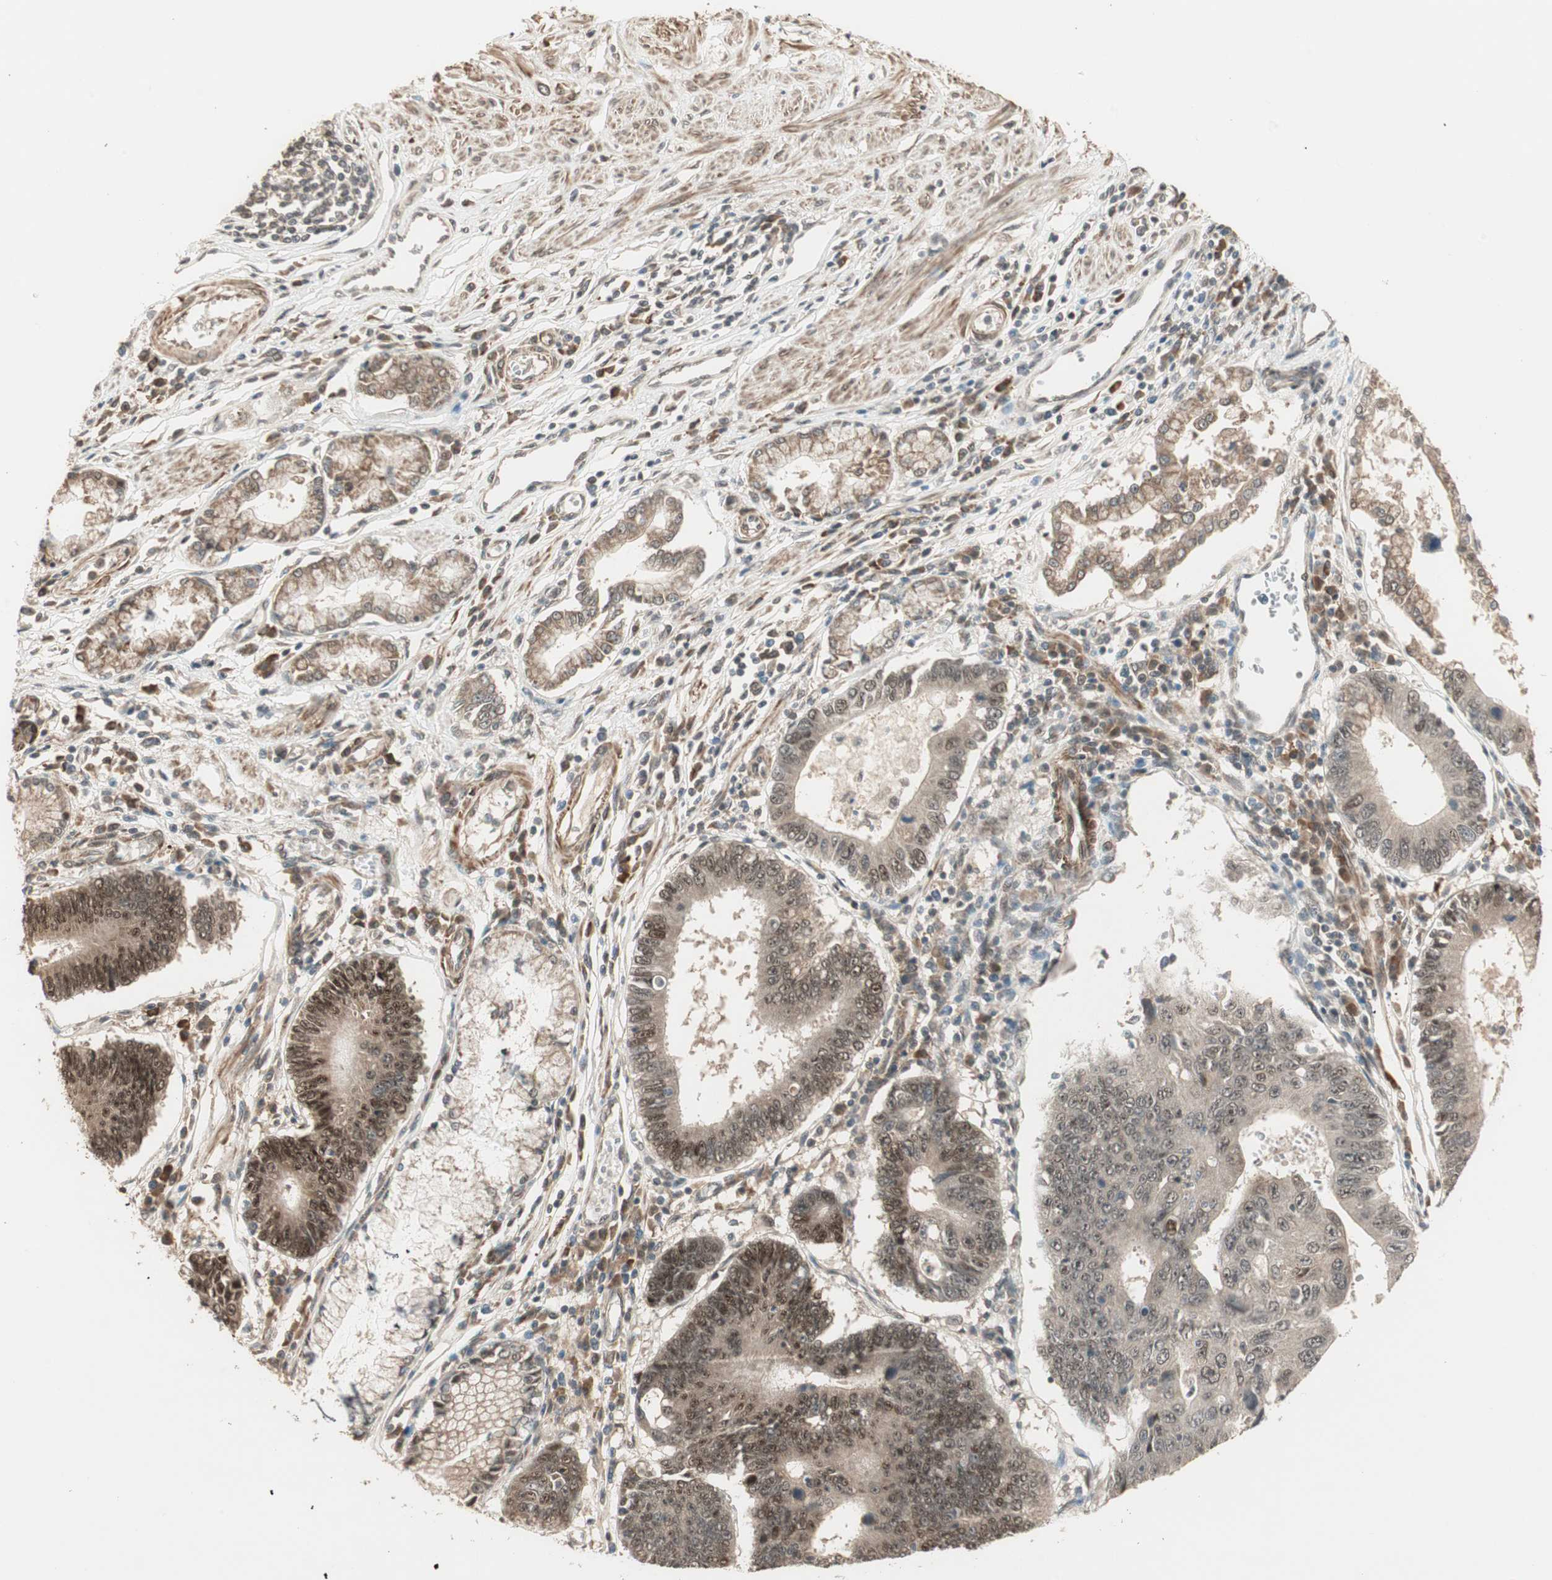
{"staining": {"intensity": "moderate", "quantity": ">75%", "location": "cytoplasmic/membranous,nuclear"}, "tissue": "stomach cancer", "cell_type": "Tumor cells", "image_type": "cancer", "snomed": [{"axis": "morphology", "description": "Adenocarcinoma, NOS"}, {"axis": "topography", "description": "Stomach"}], "caption": "A medium amount of moderate cytoplasmic/membranous and nuclear positivity is appreciated in approximately >75% of tumor cells in stomach cancer tissue.", "gene": "ZSCAN31", "patient": {"sex": "male", "age": 59}}